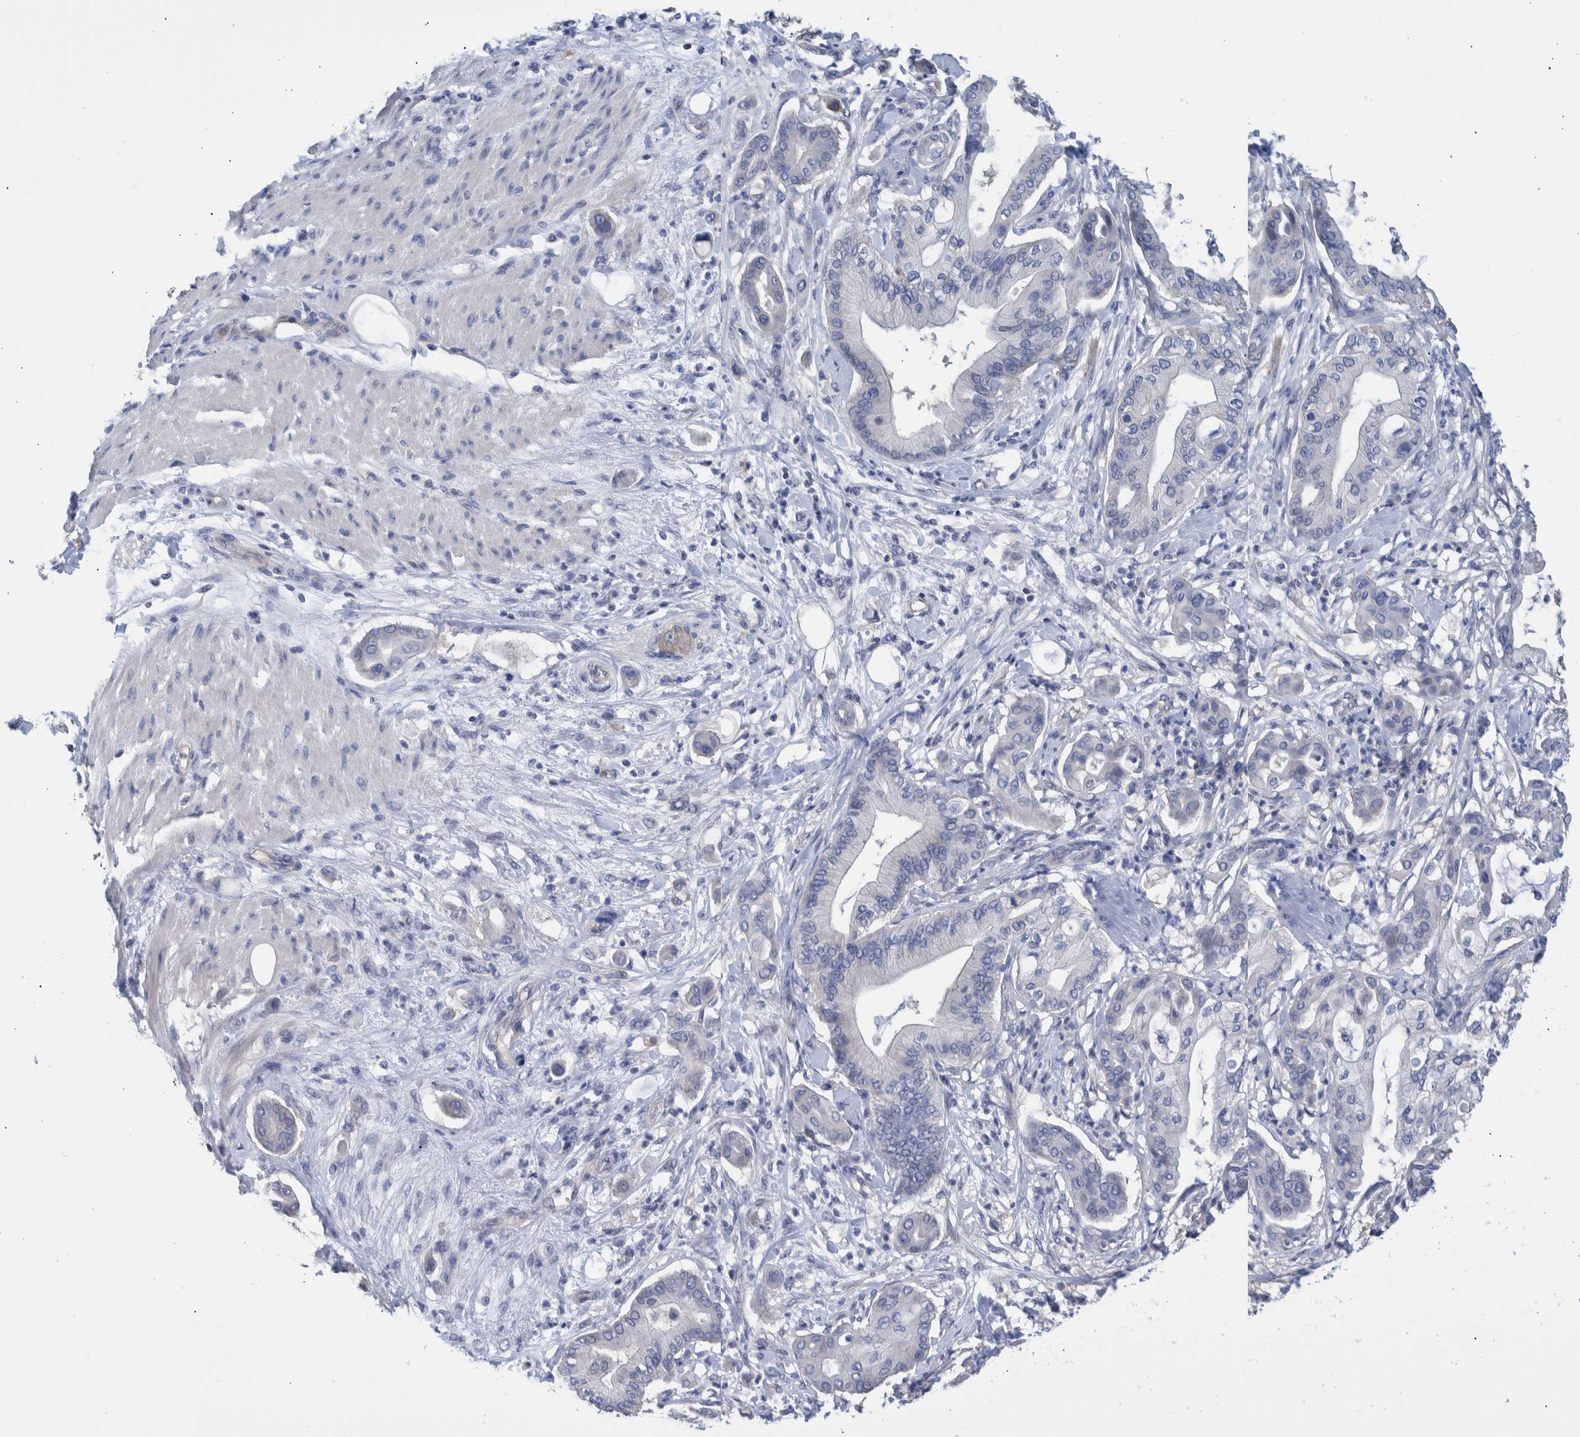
{"staining": {"intensity": "negative", "quantity": "none", "location": "none"}, "tissue": "pancreatic cancer", "cell_type": "Tumor cells", "image_type": "cancer", "snomed": [{"axis": "morphology", "description": "Adenocarcinoma, NOS"}, {"axis": "morphology", "description": "Adenocarcinoma, metastatic, NOS"}, {"axis": "topography", "description": "Lymph node"}, {"axis": "topography", "description": "Pancreas"}, {"axis": "topography", "description": "Duodenum"}], "caption": "The IHC photomicrograph has no significant staining in tumor cells of pancreatic cancer tissue.", "gene": "PPP3CC", "patient": {"sex": "female", "age": 64}}